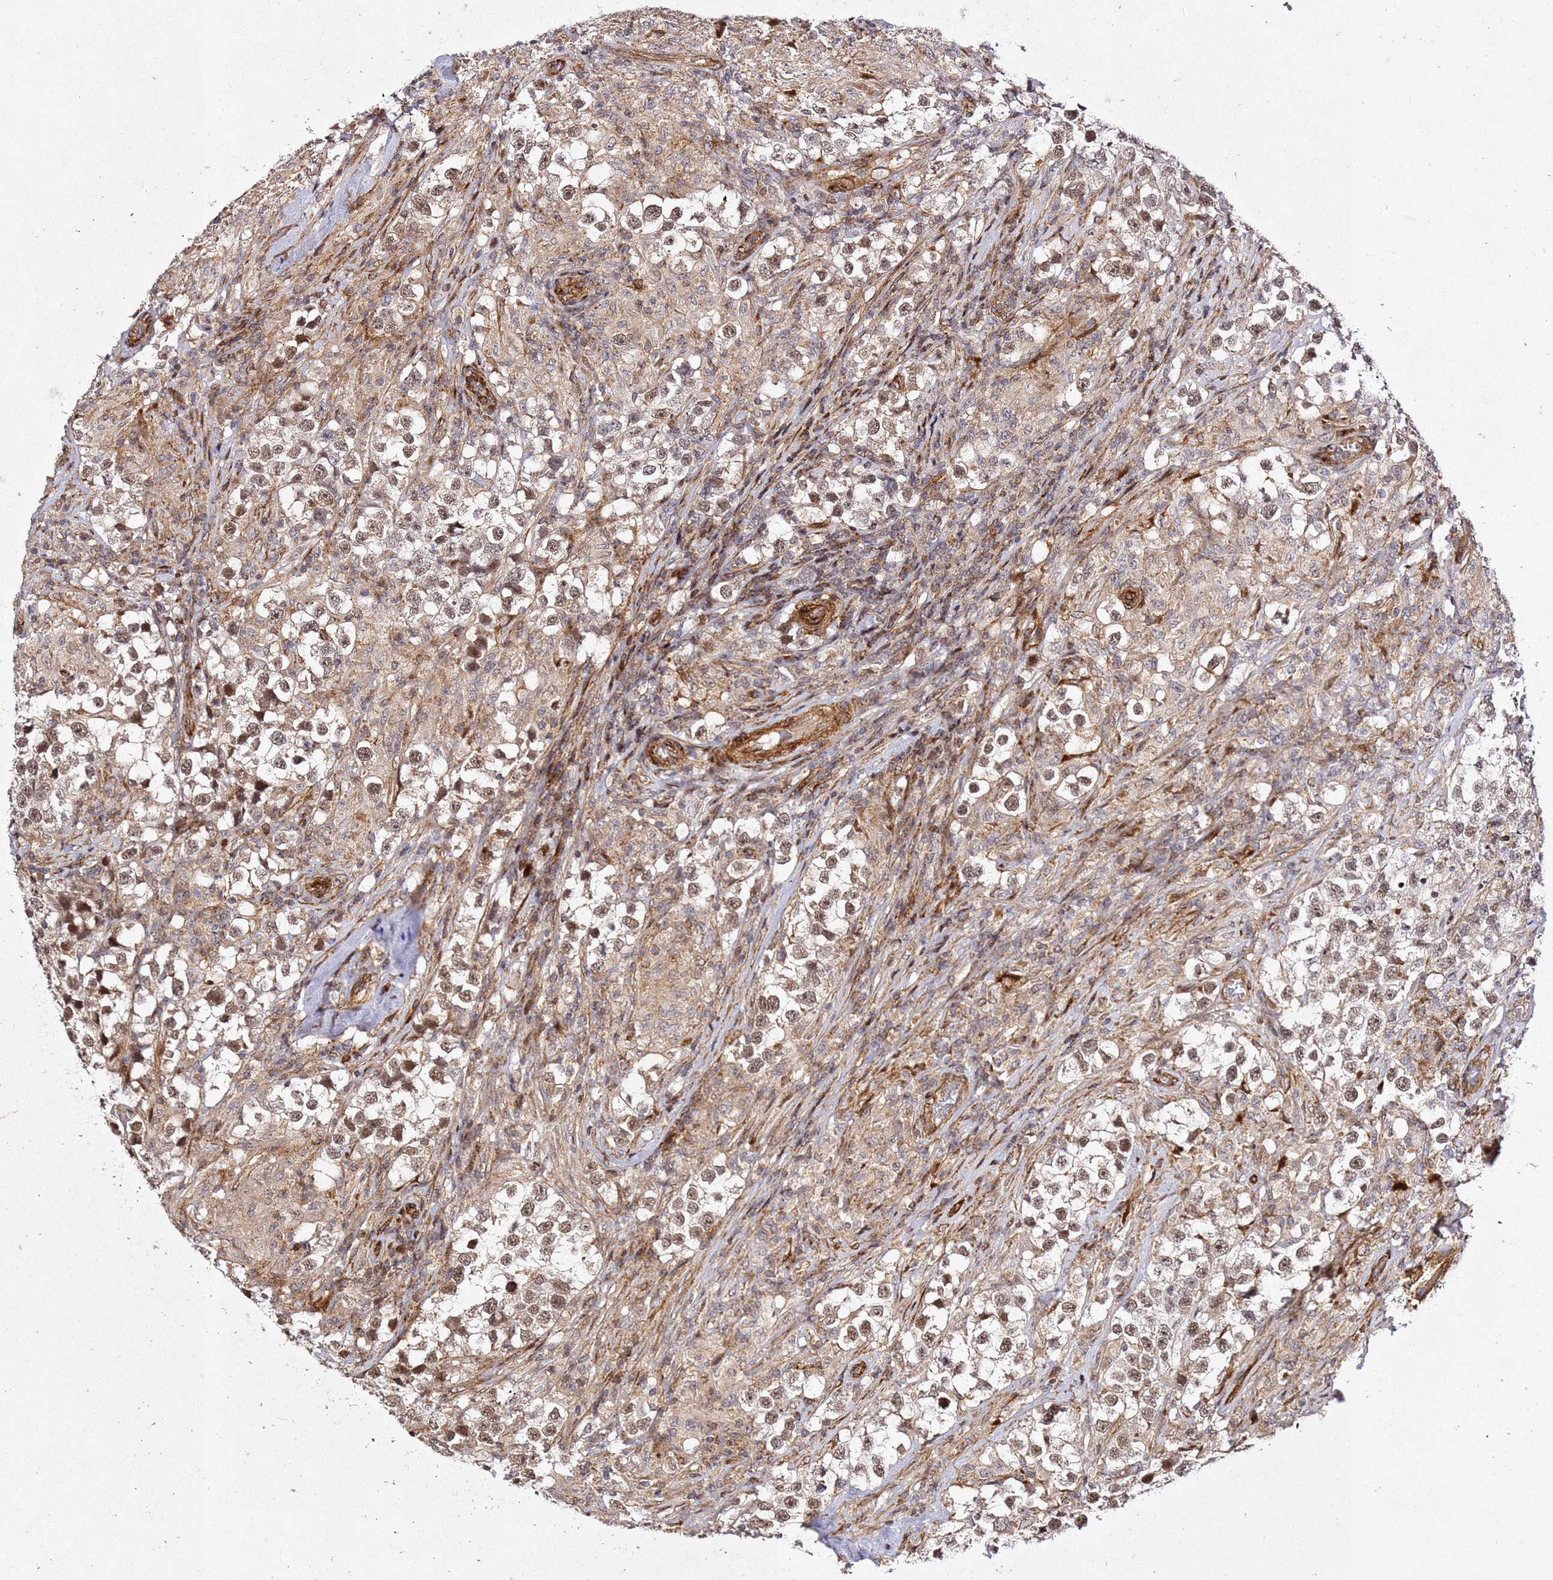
{"staining": {"intensity": "moderate", "quantity": ">75%", "location": "nuclear"}, "tissue": "testis cancer", "cell_type": "Tumor cells", "image_type": "cancer", "snomed": [{"axis": "morphology", "description": "Seminoma, NOS"}, {"axis": "topography", "description": "Testis"}], "caption": "Immunohistochemical staining of testis cancer exhibits medium levels of moderate nuclear protein positivity in approximately >75% of tumor cells.", "gene": "ZNF296", "patient": {"sex": "male", "age": 46}}